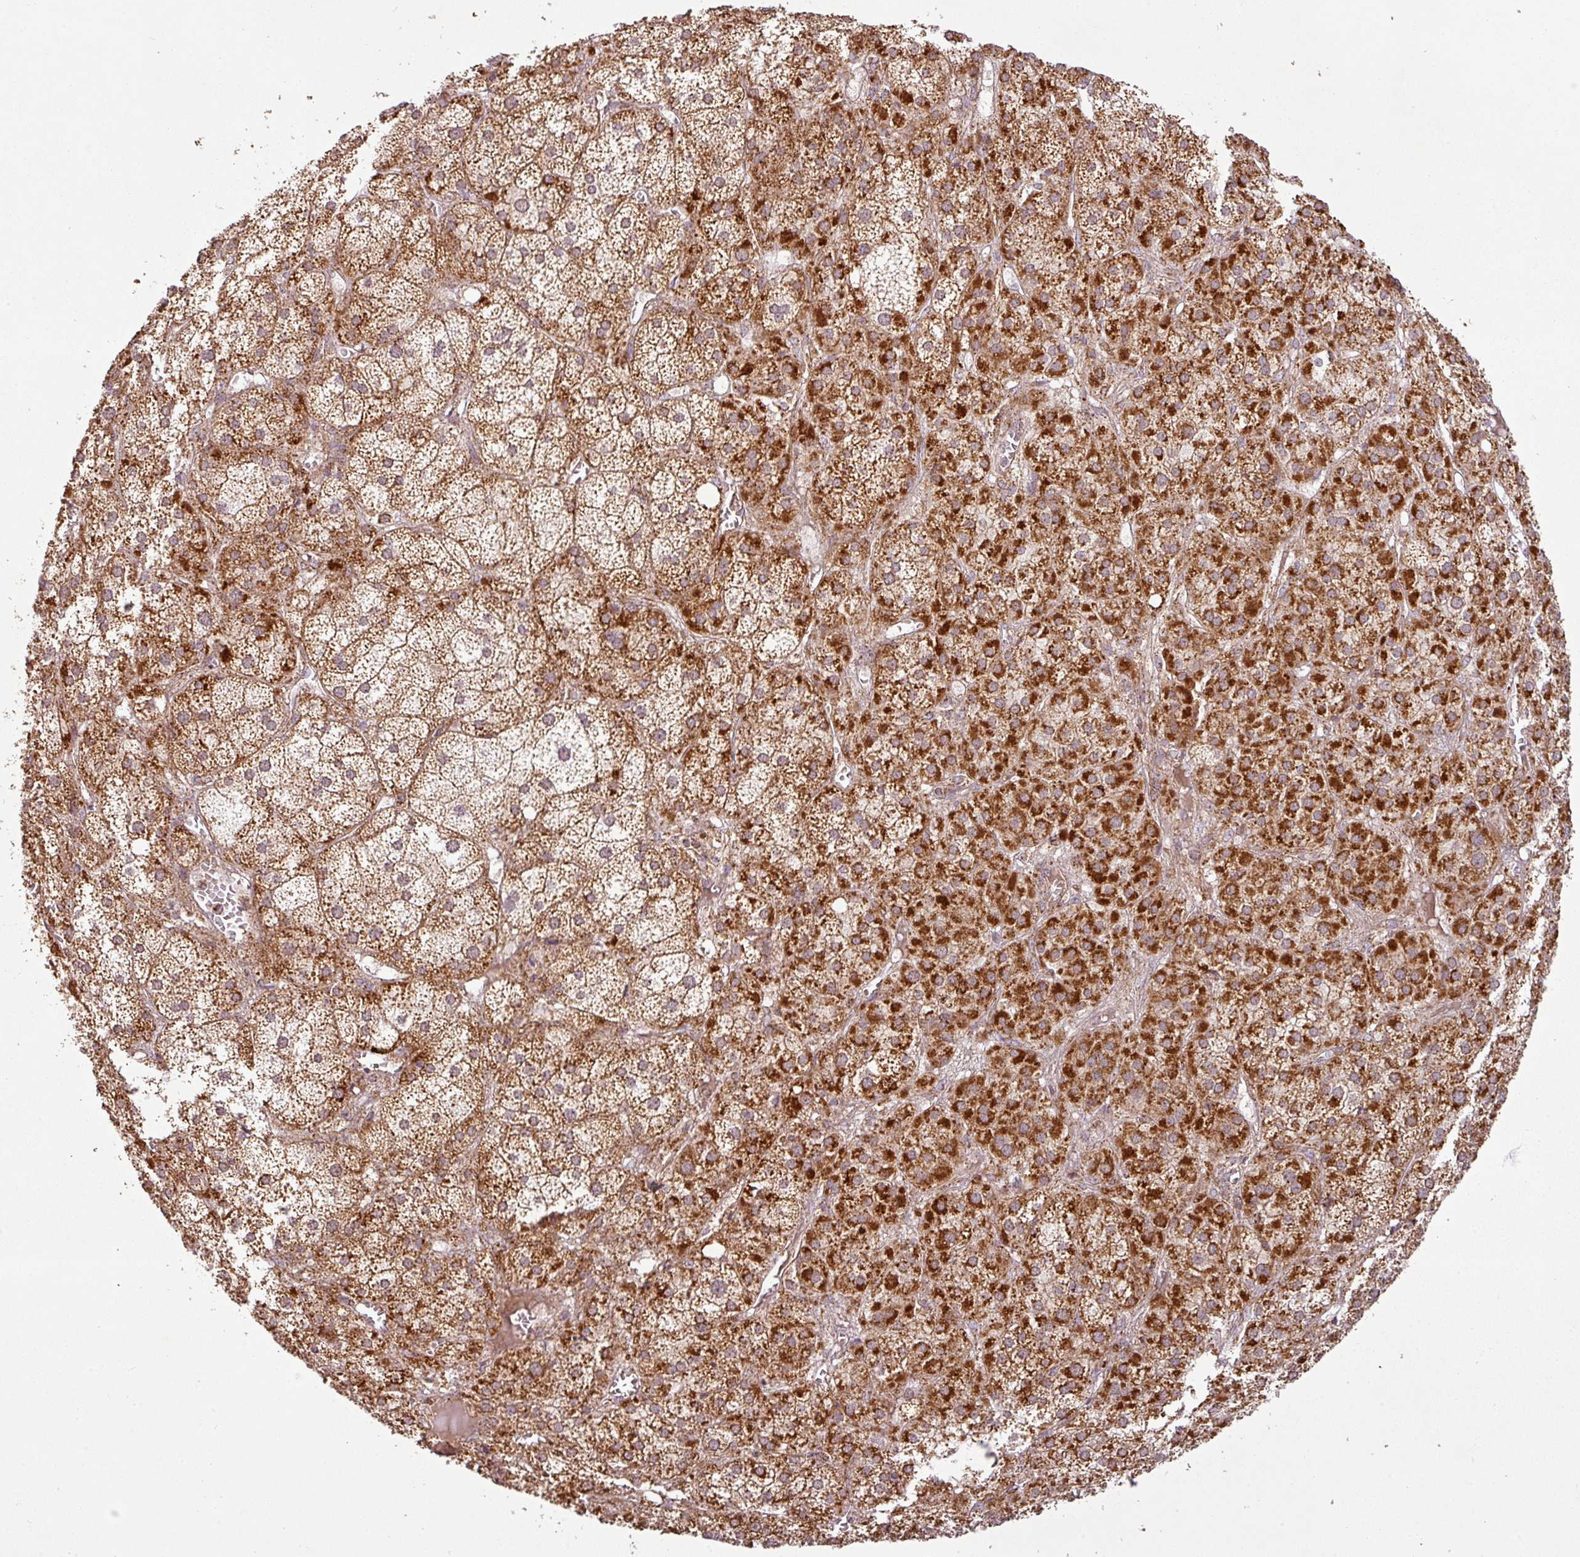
{"staining": {"intensity": "strong", "quantity": ">75%", "location": "cytoplasmic/membranous"}, "tissue": "adrenal gland", "cell_type": "Glandular cells", "image_type": "normal", "snomed": [{"axis": "morphology", "description": "Normal tissue, NOS"}, {"axis": "topography", "description": "Adrenal gland"}], "caption": "Human adrenal gland stained with a brown dye shows strong cytoplasmic/membranous positive positivity in approximately >75% of glandular cells.", "gene": "GPD2", "patient": {"sex": "female", "age": 61}}